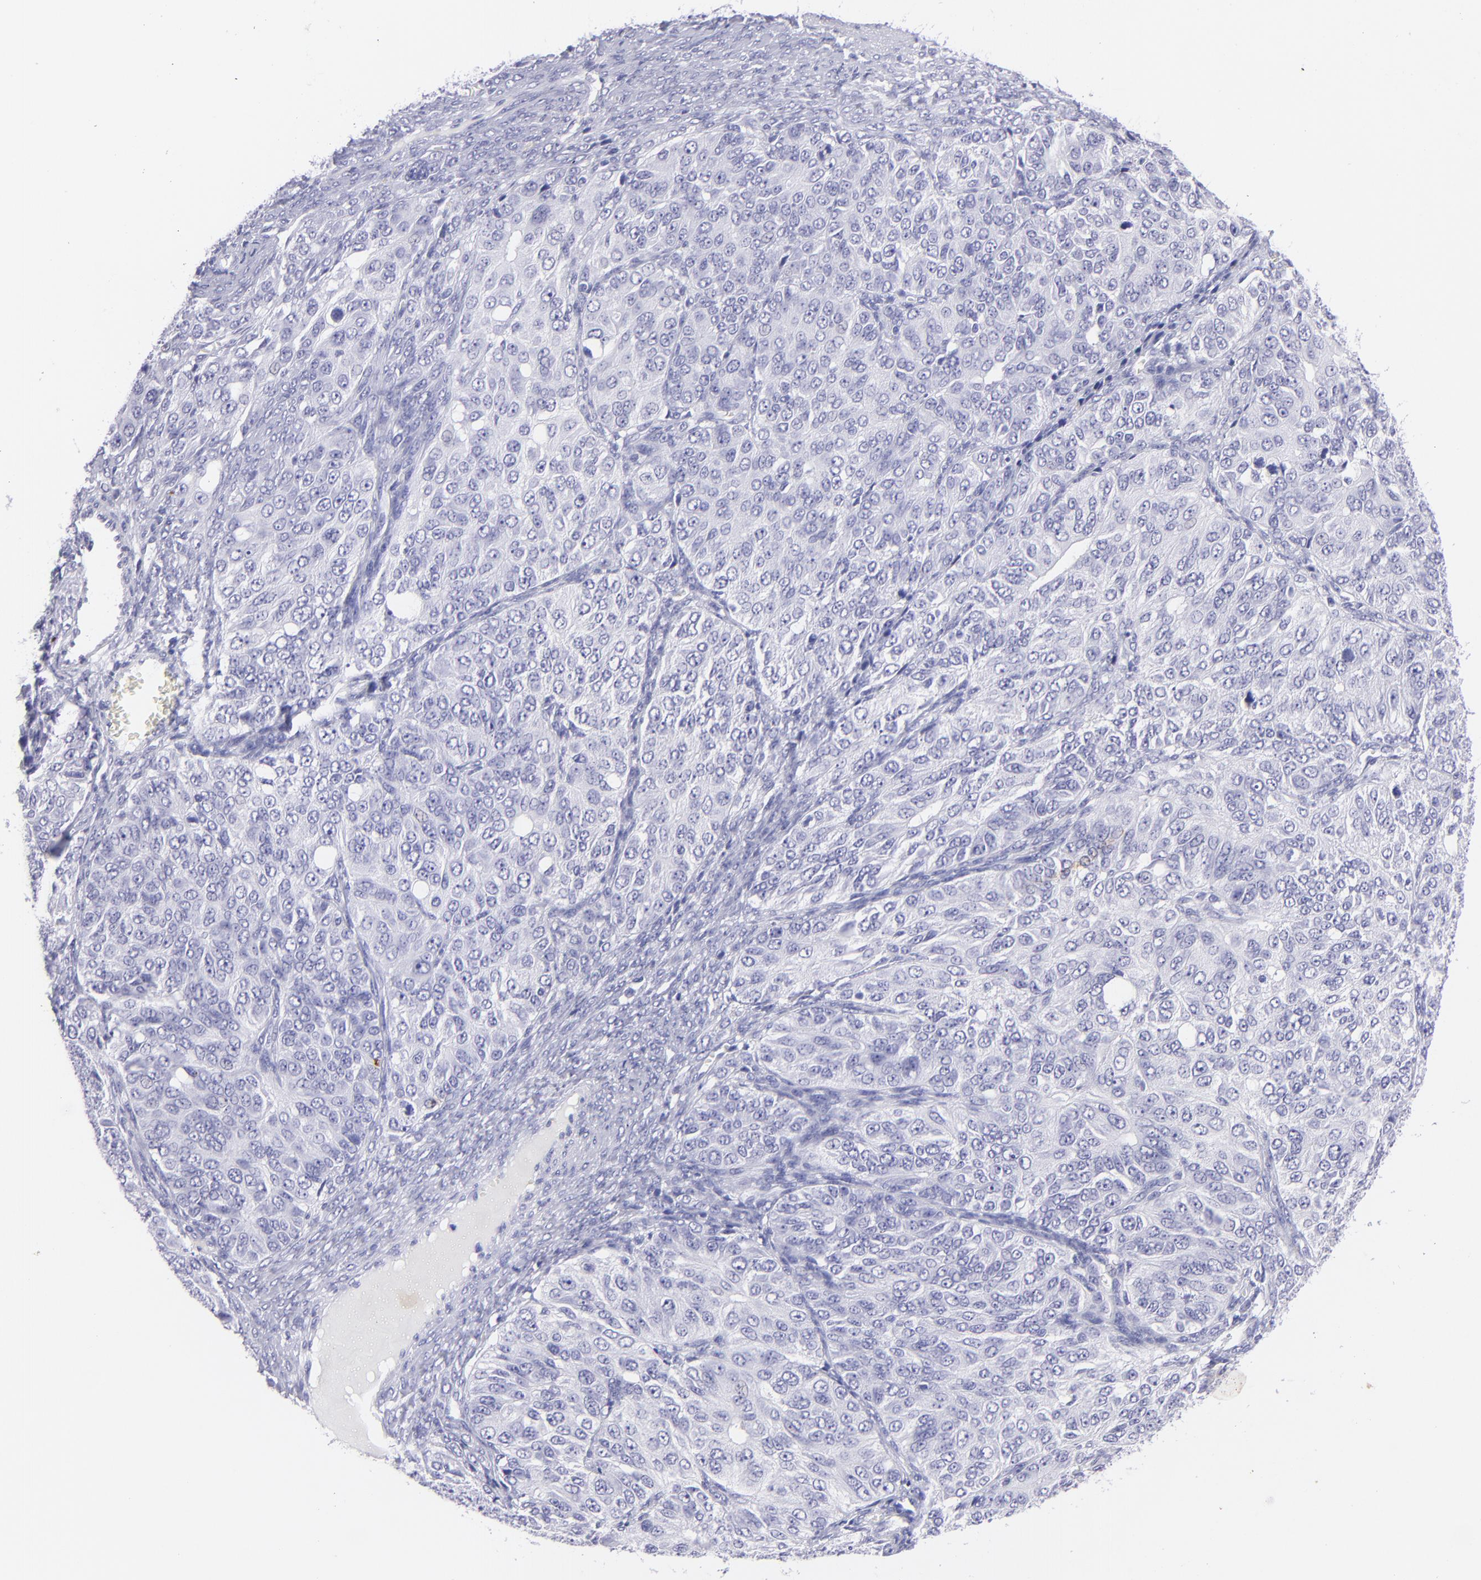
{"staining": {"intensity": "negative", "quantity": "none", "location": "none"}, "tissue": "ovarian cancer", "cell_type": "Tumor cells", "image_type": "cancer", "snomed": [{"axis": "morphology", "description": "Carcinoma, endometroid"}, {"axis": "topography", "description": "Ovary"}], "caption": "Immunohistochemical staining of ovarian cancer demonstrates no significant positivity in tumor cells. The staining was performed using DAB (3,3'-diaminobenzidine) to visualize the protein expression in brown, while the nuclei were stained in blue with hematoxylin (Magnification: 20x).", "gene": "PIP", "patient": {"sex": "female", "age": 51}}